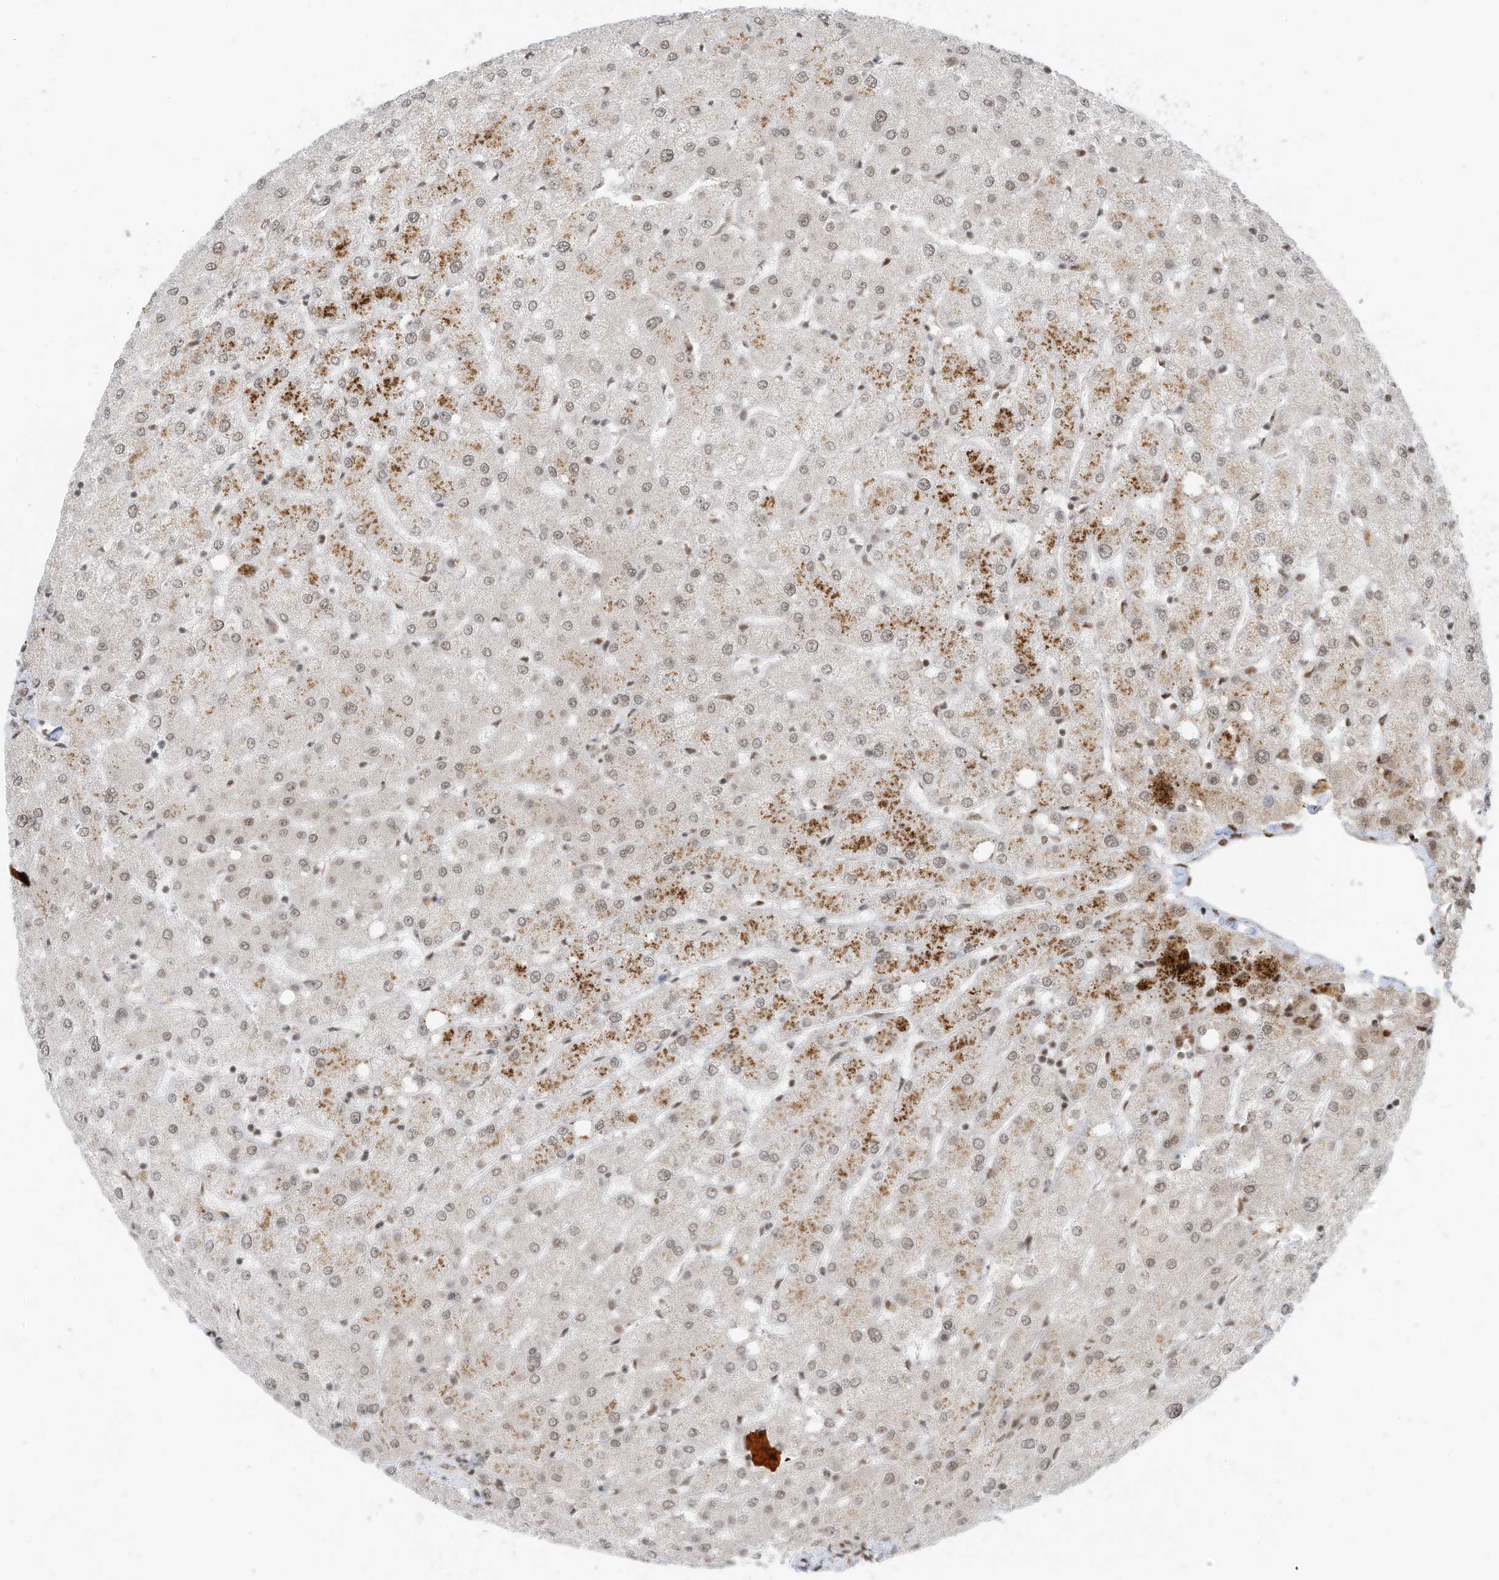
{"staining": {"intensity": "negative", "quantity": "none", "location": "none"}, "tissue": "liver", "cell_type": "Cholangiocytes", "image_type": "normal", "snomed": [{"axis": "morphology", "description": "Normal tissue, NOS"}, {"axis": "topography", "description": "Liver"}], "caption": "A high-resolution image shows immunohistochemistry (IHC) staining of unremarkable liver, which demonstrates no significant positivity in cholangiocytes.", "gene": "AURKAIP1", "patient": {"sex": "female", "age": 54}}